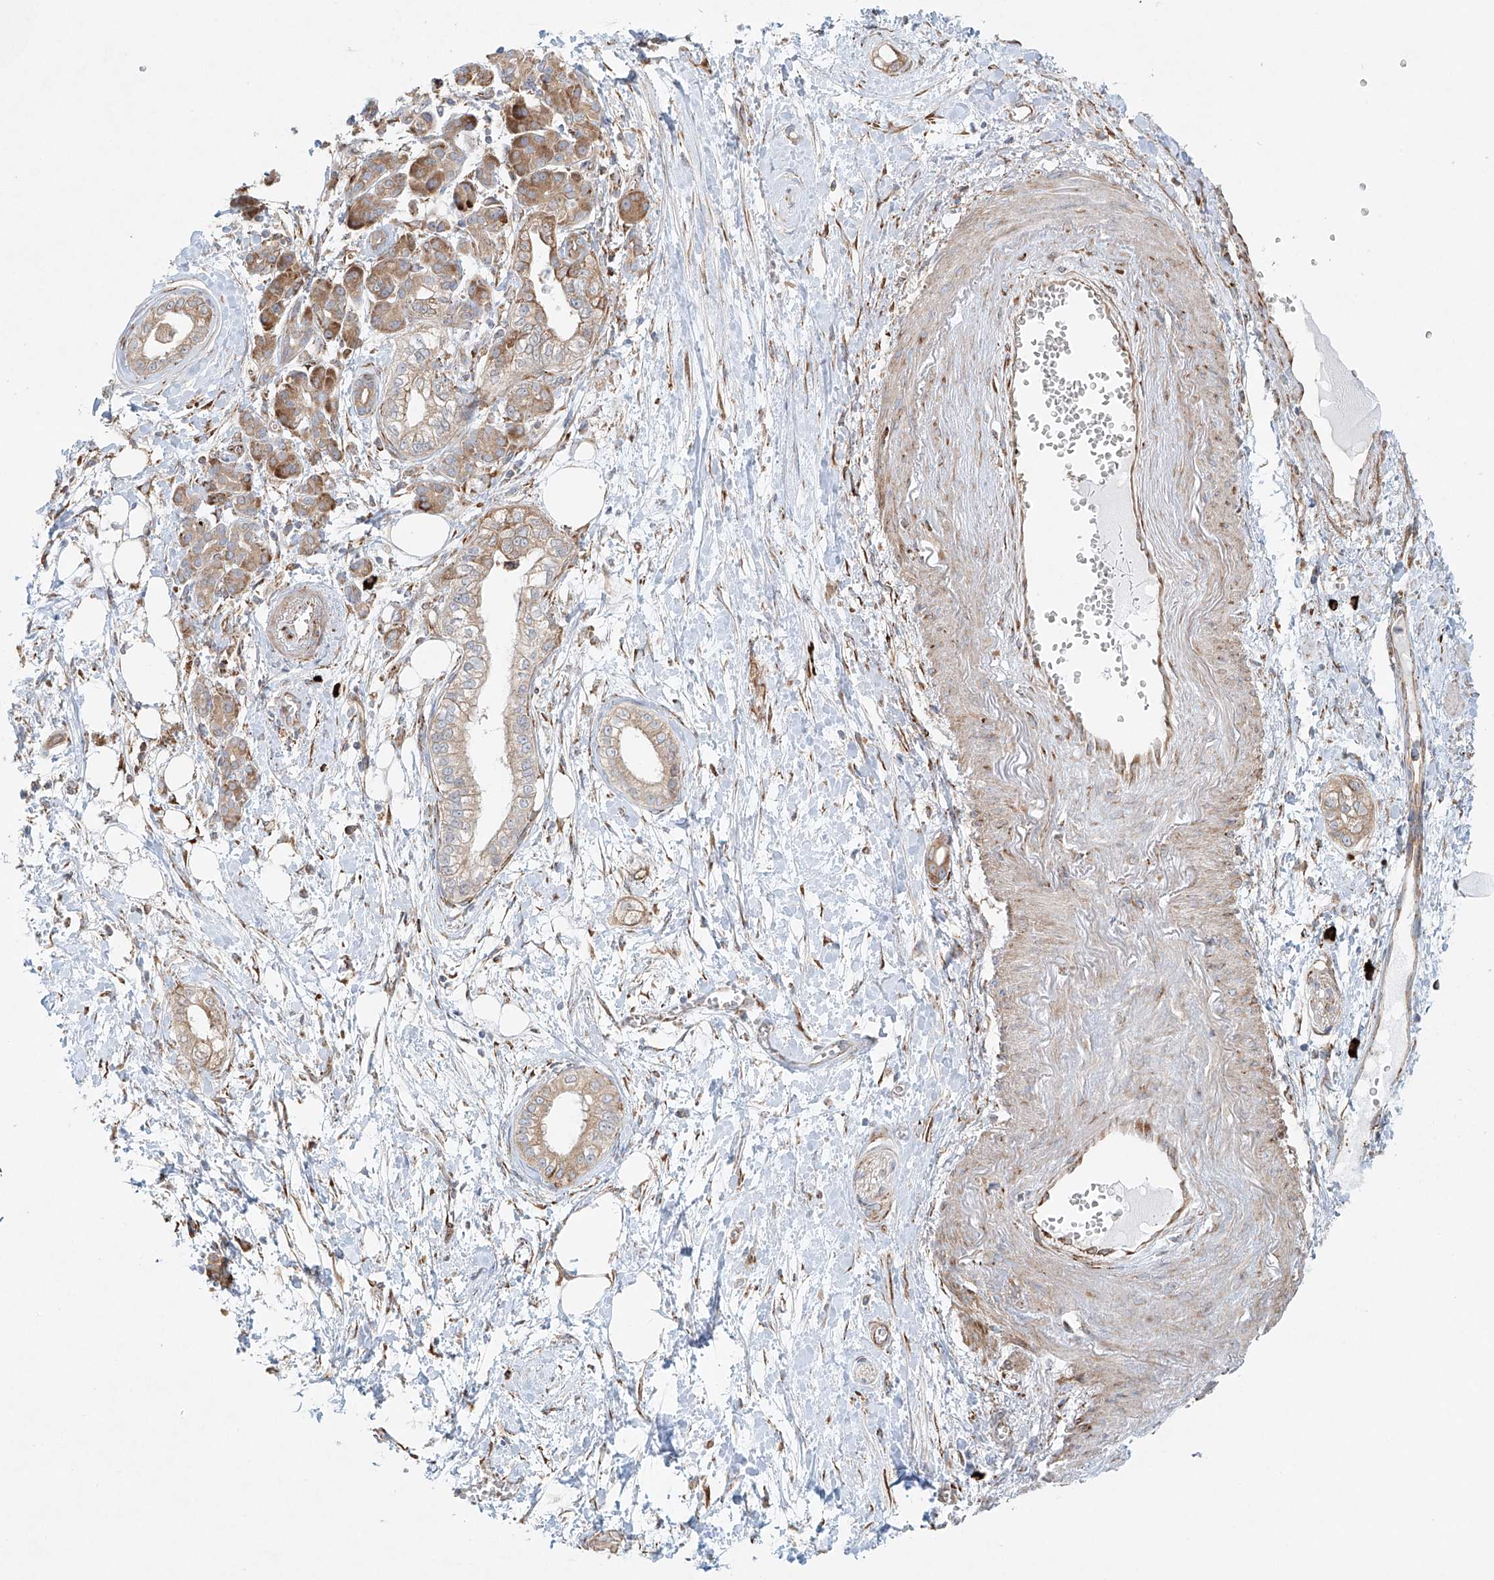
{"staining": {"intensity": "weak", "quantity": ">75%", "location": "cytoplasmic/membranous"}, "tissue": "pancreatic cancer", "cell_type": "Tumor cells", "image_type": "cancer", "snomed": [{"axis": "morphology", "description": "Adenocarcinoma, NOS"}, {"axis": "topography", "description": "Pancreas"}], "caption": "High-magnification brightfield microscopy of pancreatic cancer (adenocarcinoma) stained with DAB (3,3'-diaminobenzidine) (brown) and counterstained with hematoxylin (blue). tumor cells exhibit weak cytoplasmic/membranous positivity is seen in approximately>75% of cells. (Brightfield microscopy of DAB IHC at high magnification).", "gene": "EIPR1", "patient": {"sex": "male", "age": 68}}